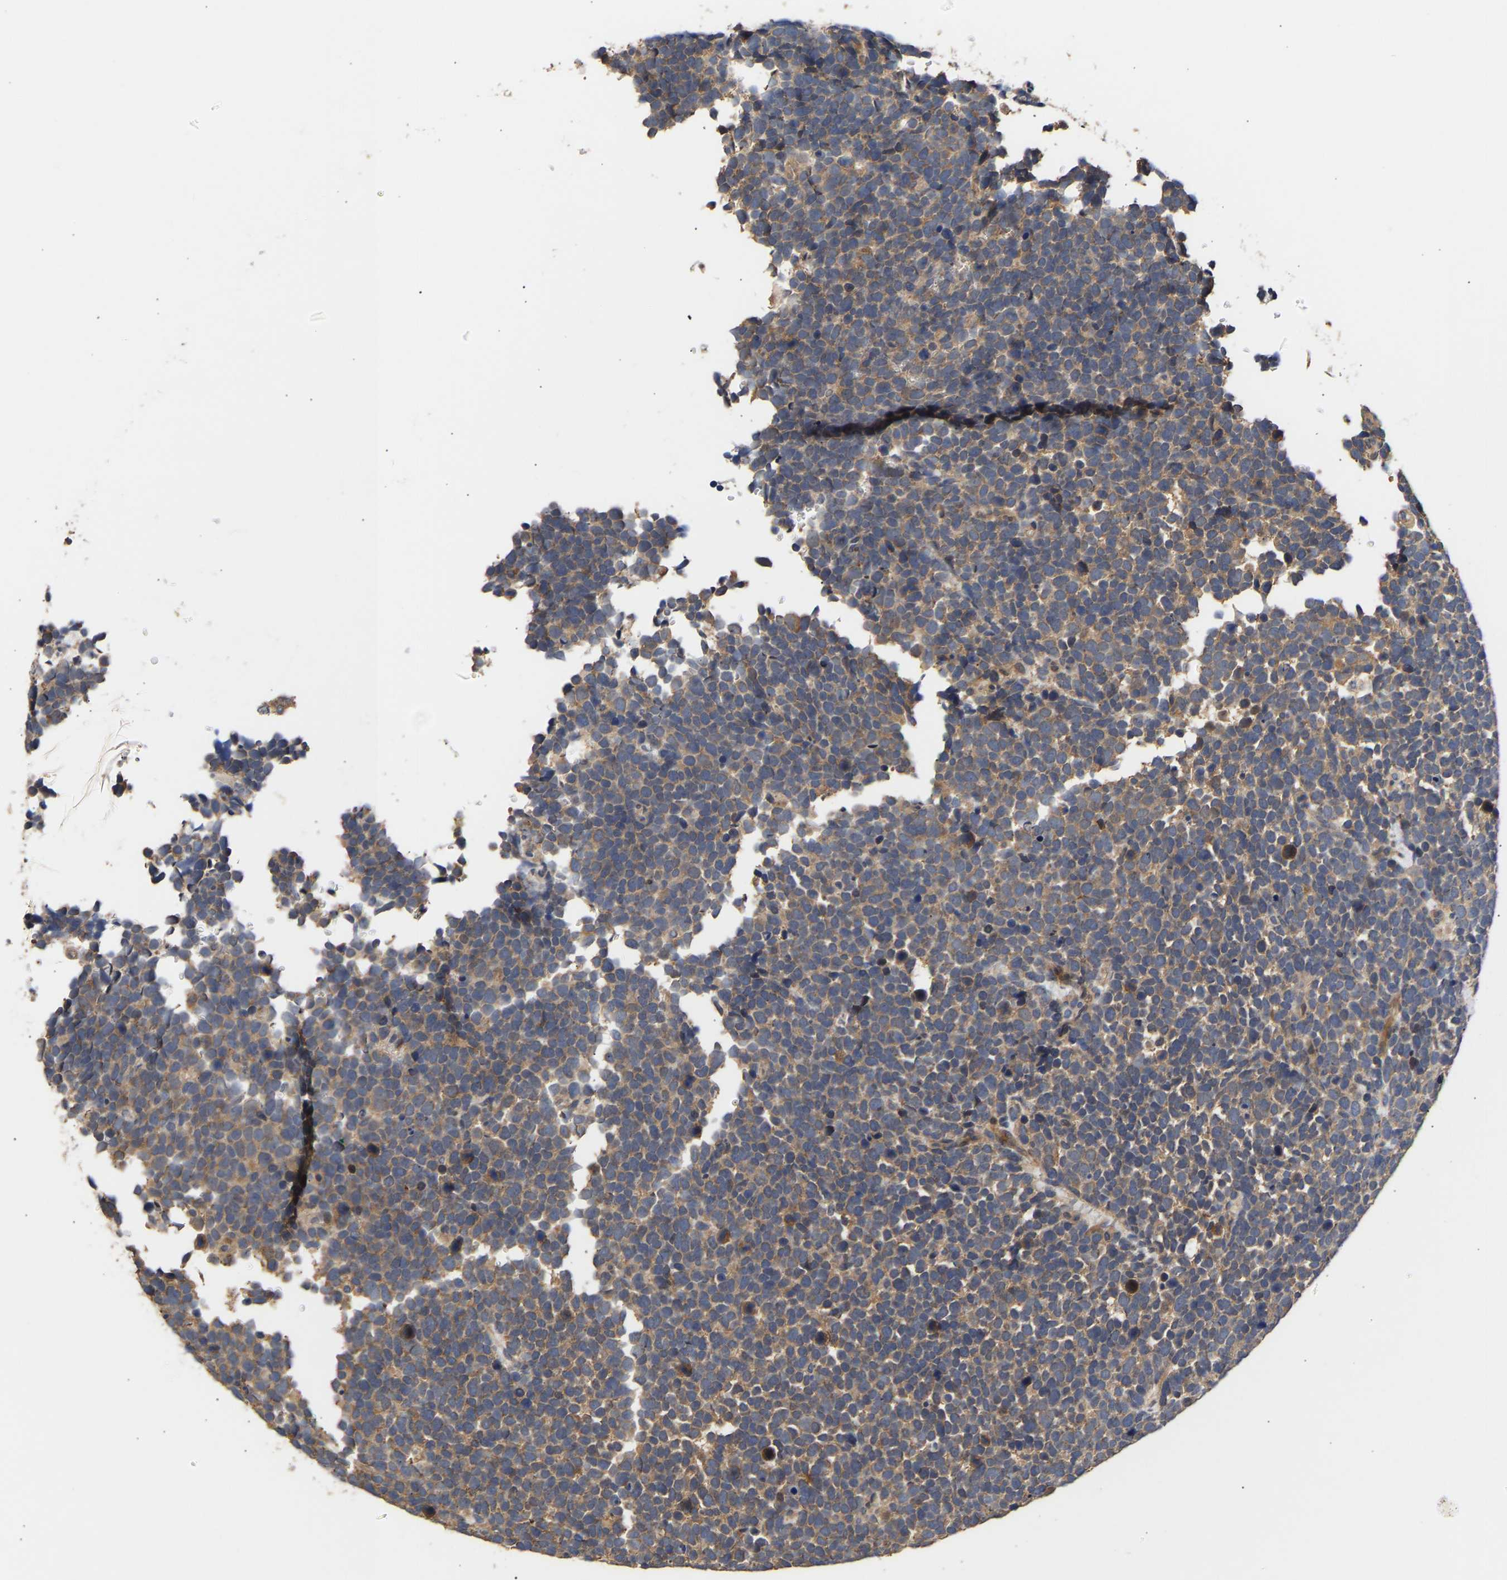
{"staining": {"intensity": "weak", "quantity": ">75%", "location": "cytoplasmic/membranous"}, "tissue": "urothelial cancer", "cell_type": "Tumor cells", "image_type": "cancer", "snomed": [{"axis": "morphology", "description": "Urothelial carcinoma, High grade"}, {"axis": "topography", "description": "Urinary bladder"}], "caption": "The photomicrograph reveals immunohistochemical staining of urothelial carcinoma (high-grade). There is weak cytoplasmic/membranous positivity is appreciated in approximately >75% of tumor cells.", "gene": "KASH5", "patient": {"sex": "female", "age": 82}}